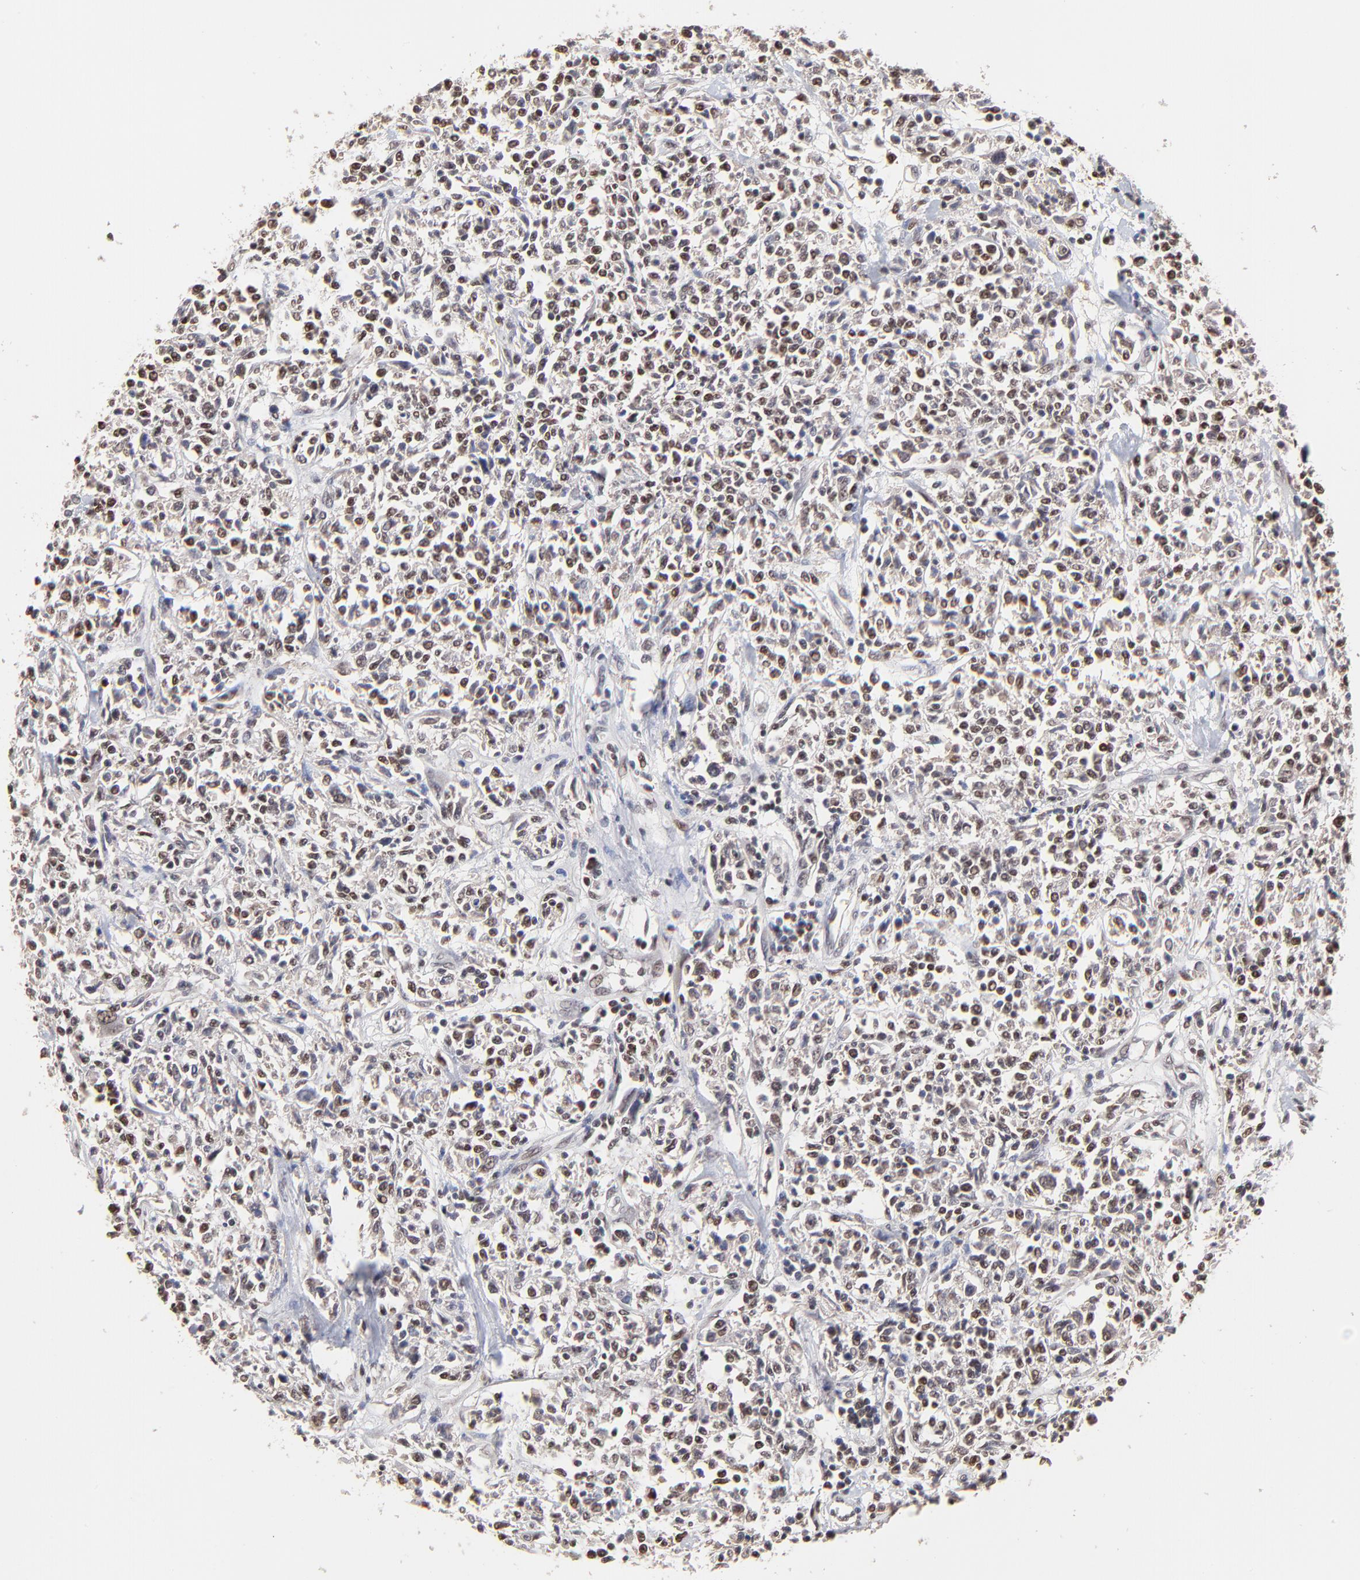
{"staining": {"intensity": "moderate", "quantity": ">75%", "location": "nuclear"}, "tissue": "lymphoma", "cell_type": "Tumor cells", "image_type": "cancer", "snomed": [{"axis": "morphology", "description": "Malignant lymphoma, non-Hodgkin's type, Low grade"}, {"axis": "topography", "description": "Small intestine"}], "caption": "The immunohistochemical stain highlights moderate nuclear positivity in tumor cells of malignant lymphoma, non-Hodgkin's type (low-grade) tissue.", "gene": "DSN1", "patient": {"sex": "female", "age": 59}}